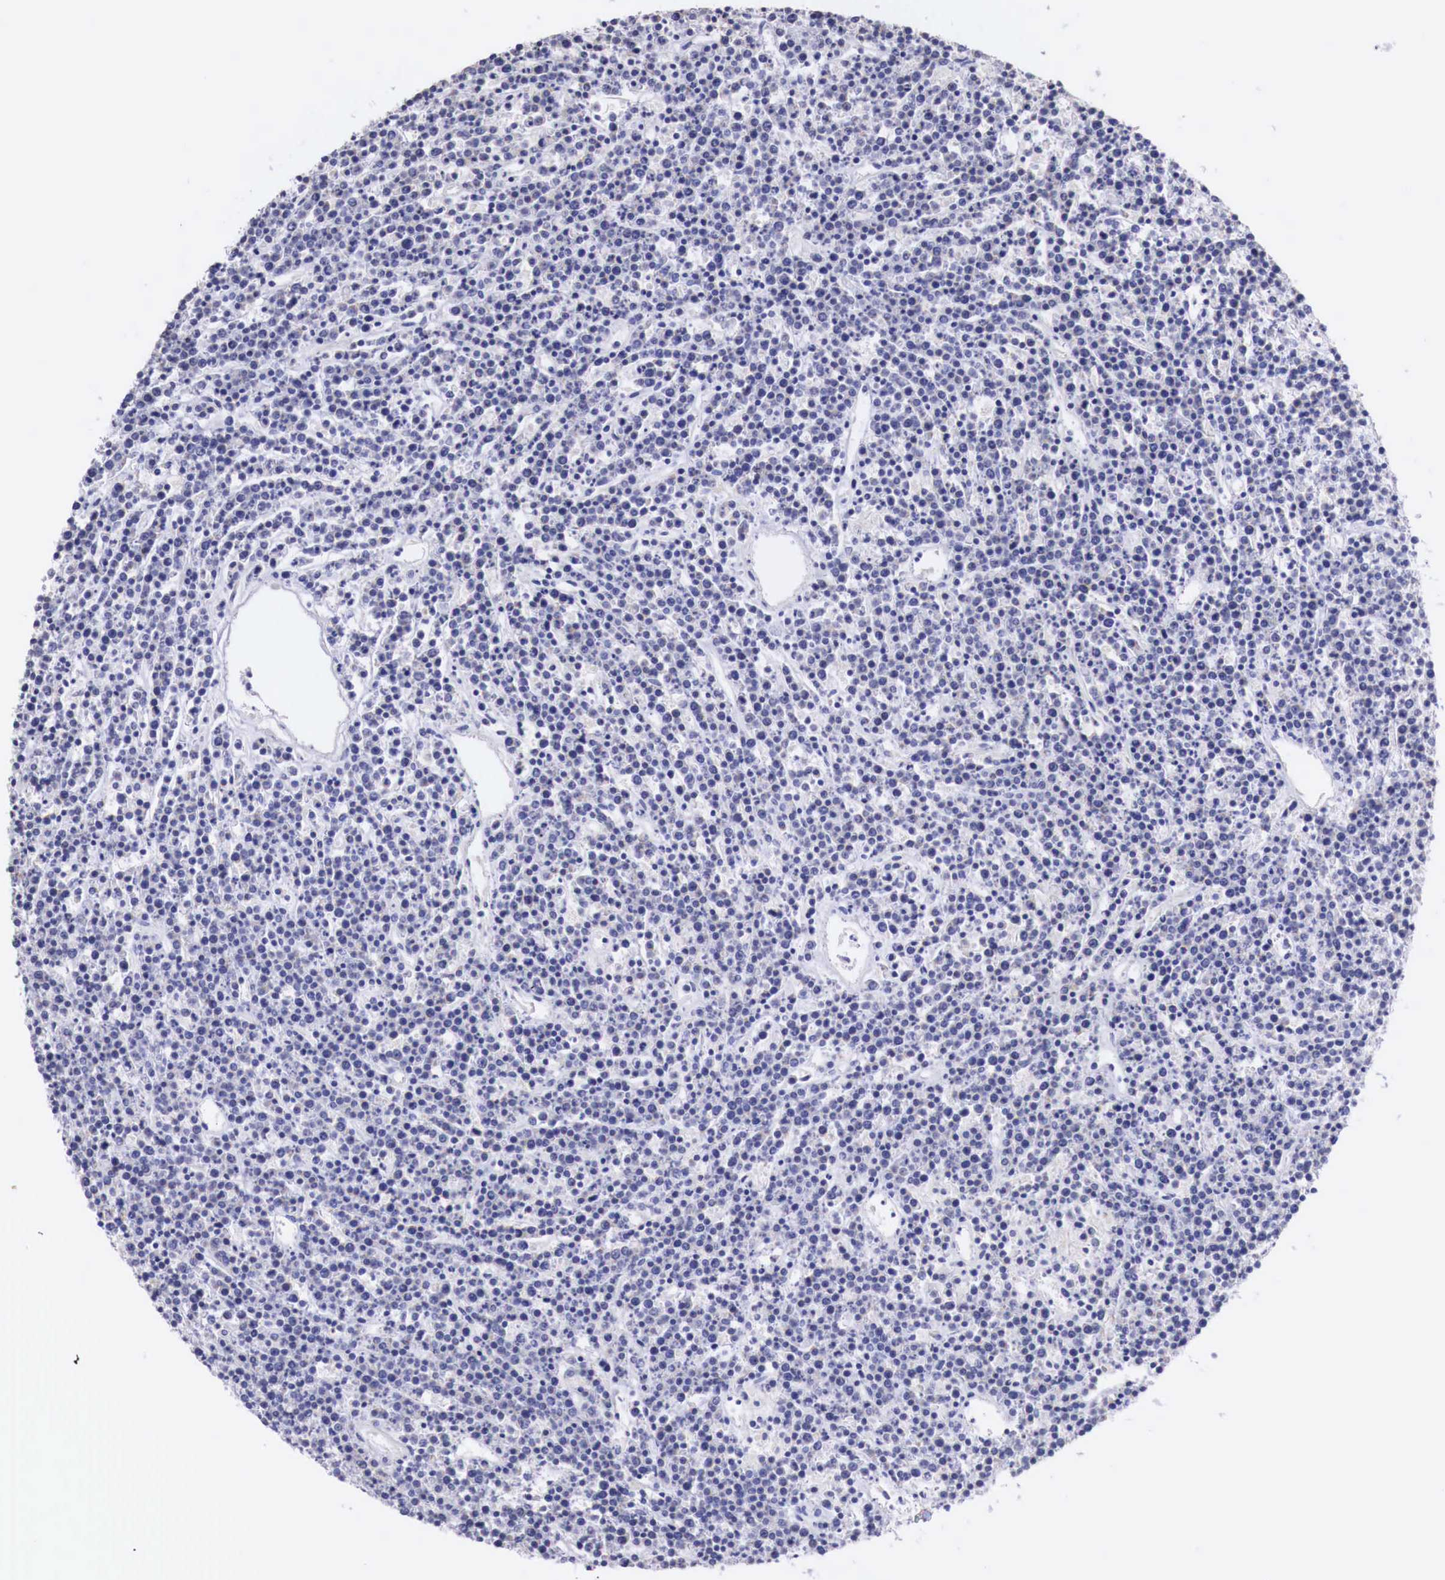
{"staining": {"intensity": "negative", "quantity": "none", "location": "none"}, "tissue": "lymphoma", "cell_type": "Tumor cells", "image_type": "cancer", "snomed": [{"axis": "morphology", "description": "Malignant lymphoma, non-Hodgkin's type, High grade"}, {"axis": "topography", "description": "Ovary"}], "caption": "Tumor cells show no significant positivity in malignant lymphoma, non-Hodgkin's type (high-grade).", "gene": "NREP", "patient": {"sex": "female", "age": 56}}